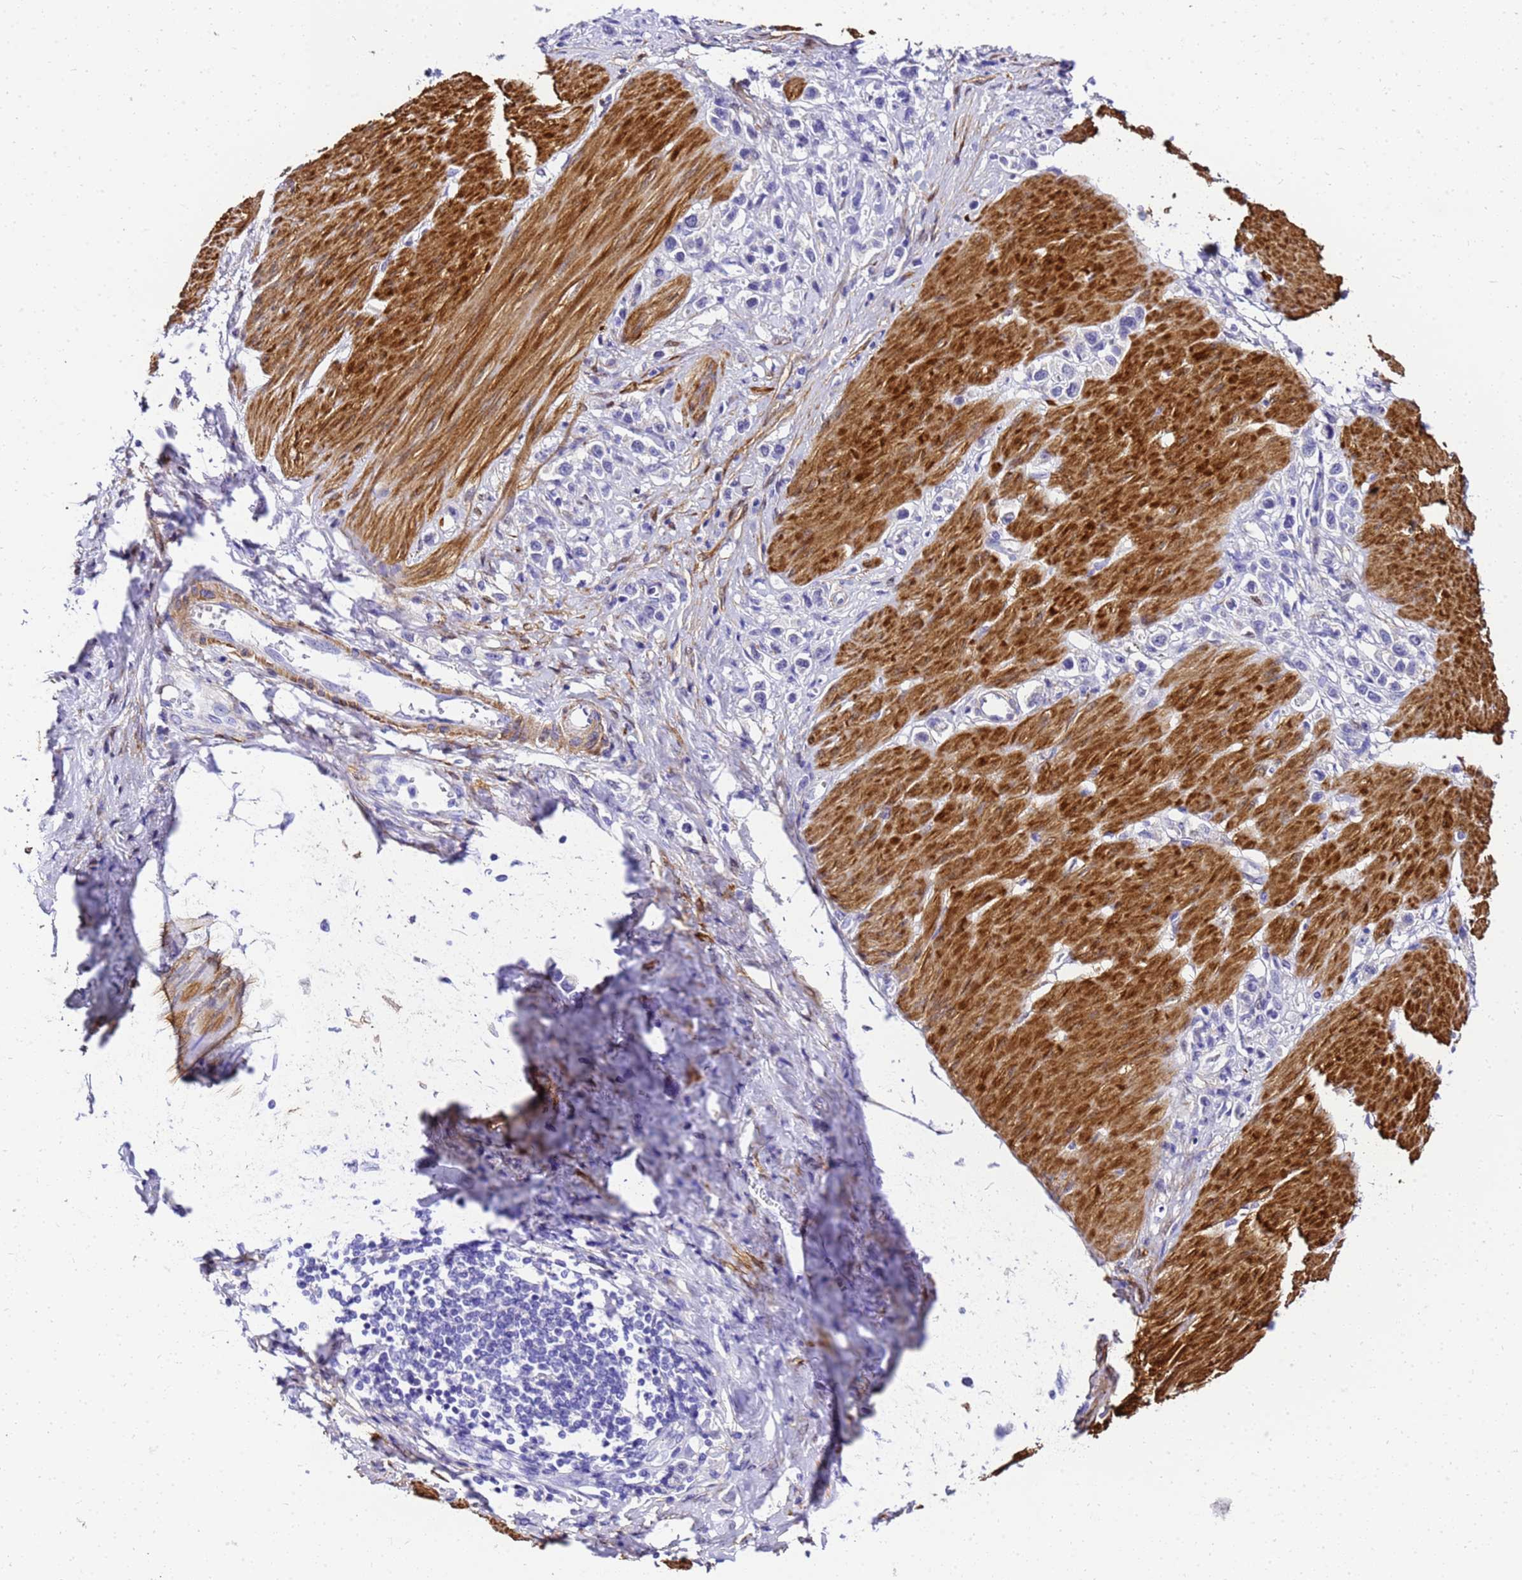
{"staining": {"intensity": "negative", "quantity": "none", "location": "none"}, "tissue": "stomach cancer", "cell_type": "Tumor cells", "image_type": "cancer", "snomed": [{"axis": "morphology", "description": "Normal tissue, NOS"}, {"axis": "morphology", "description": "Adenocarcinoma, NOS"}, {"axis": "topography", "description": "Stomach, upper"}, {"axis": "topography", "description": "Stomach"}], "caption": "Immunohistochemistry image of human stomach adenocarcinoma stained for a protein (brown), which shows no expression in tumor cells.", "gene": "HSPB6", "patient": {"sex": "female", "age": 65}}